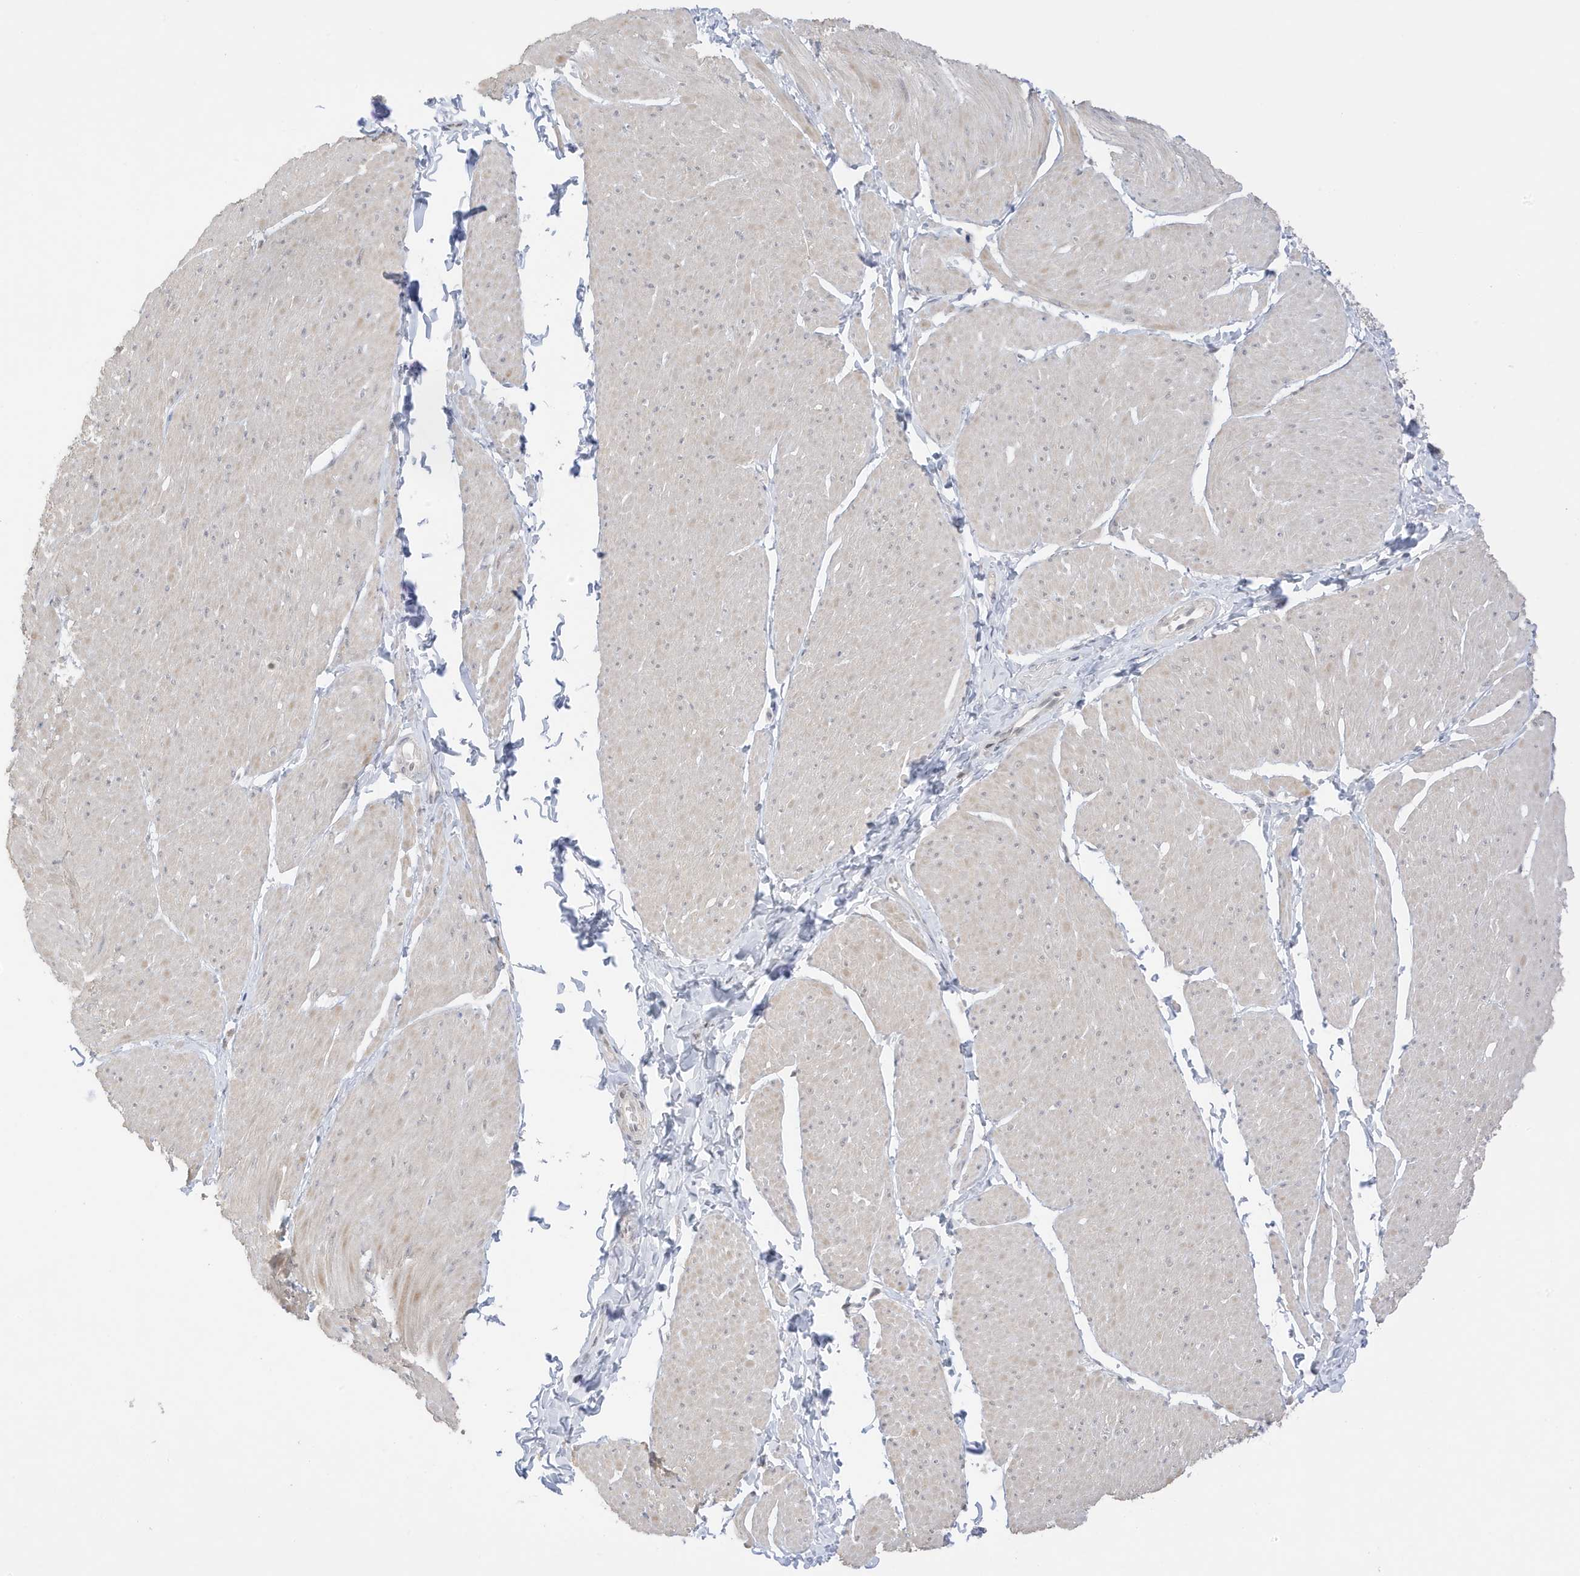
{"staining": {"intensity": "negative", "quantity": "none", "location": "none"}, "tissue": "smooth muscle", "cell_type": "Smooth muscle cells", "image_type": "normal", "snomed": [{"axis": "morphology", "description": "Urothelial carcinoma, High grade"}, {"axis": "topography", "description": "Urinary bladder"}], "caption": "A photomicrograph of smooth muscle stained for a protein demonstrates no brown staining in smooth muscle cells. (Stains: DAB IHC with hematoxylin counter stain, Microscopy: brightfield microscopy at high magnification).", "gene": "MSL3", "patient": {"sex": "male", "age": 46}}